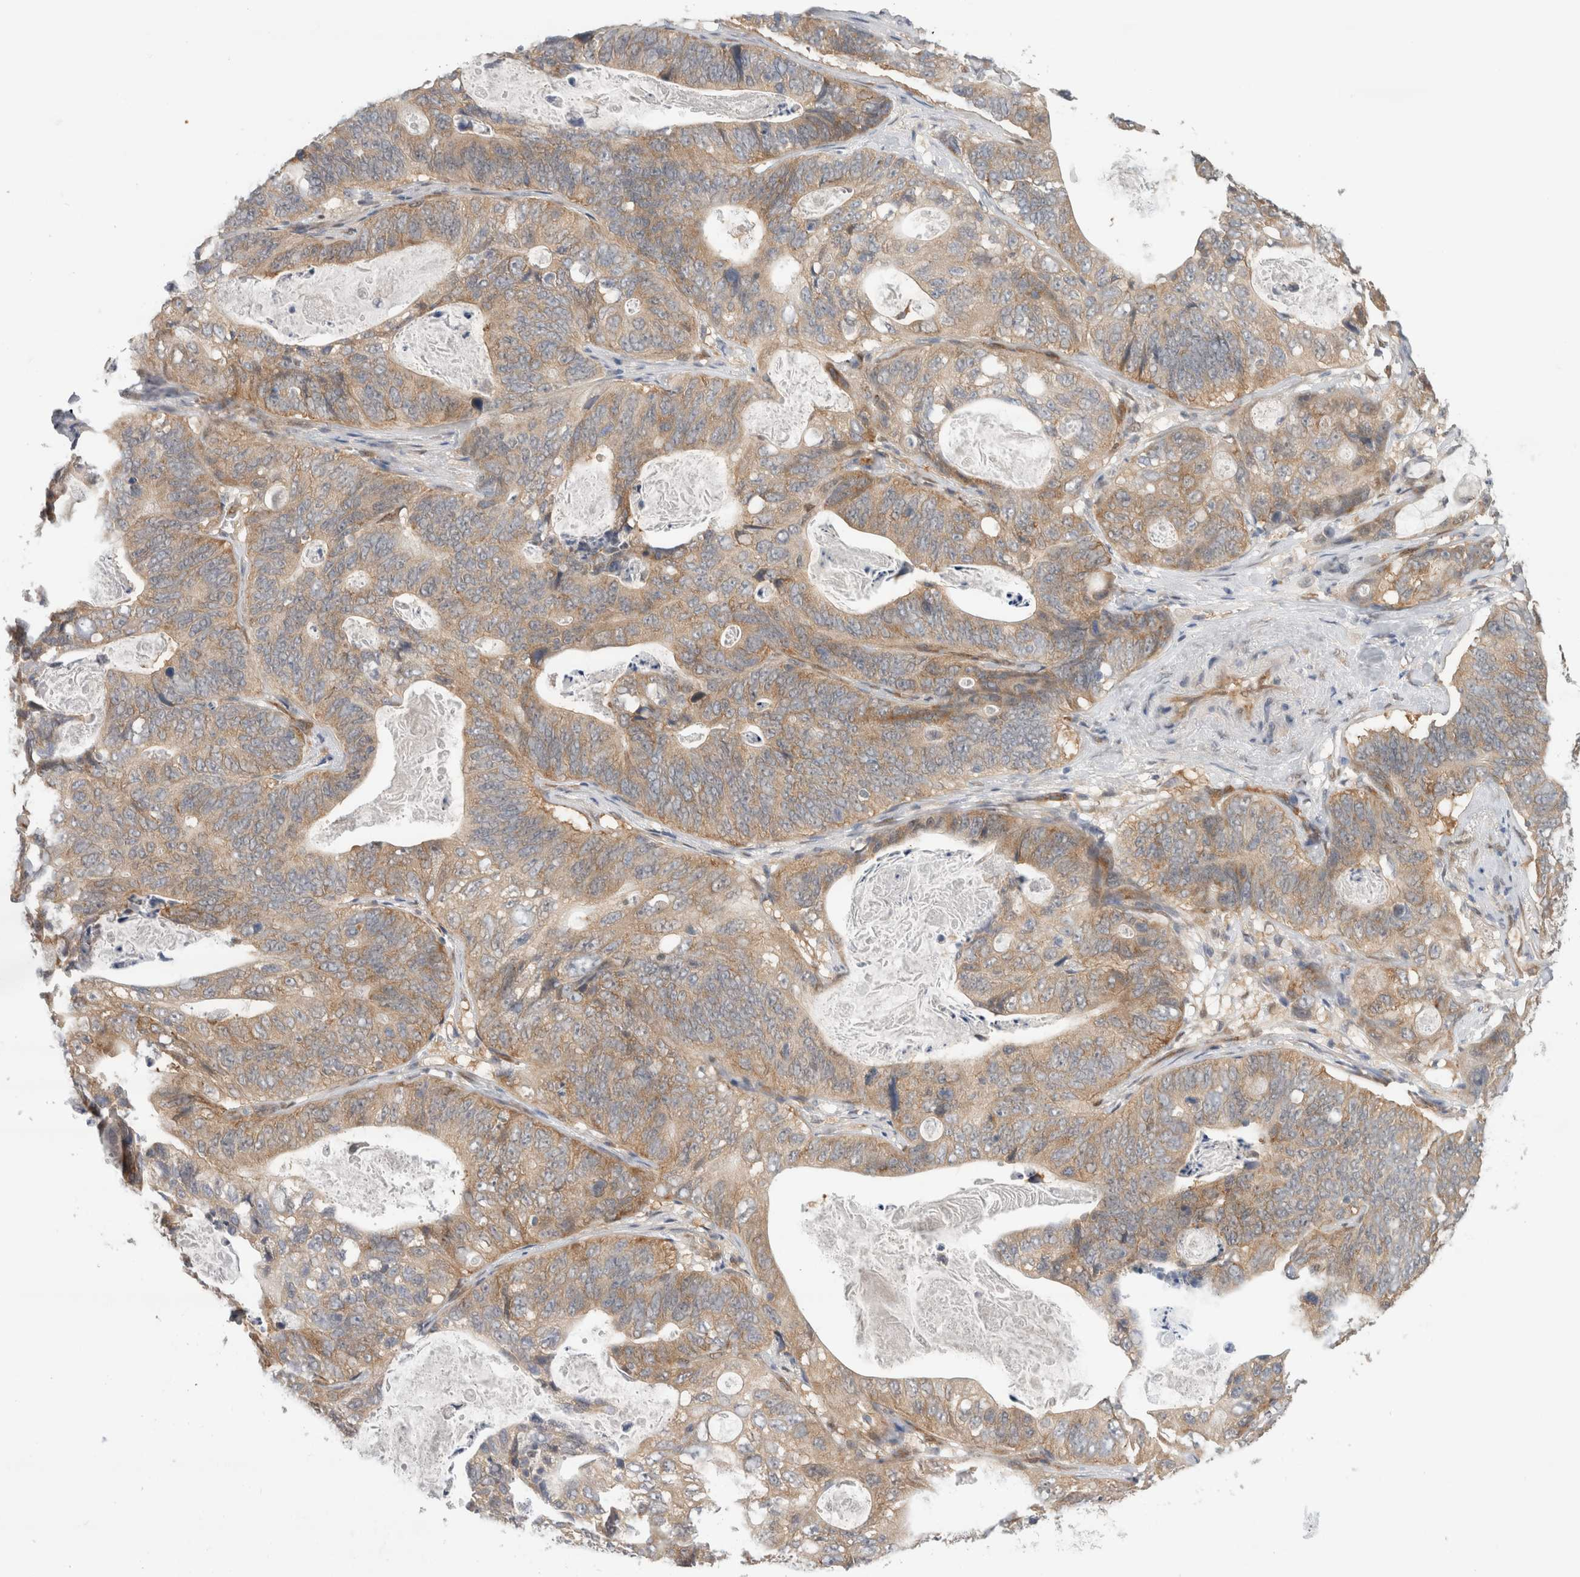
{"staining": {"intensity": "moderate", "quantity": ">75%", "location": "cytoplasmic/membranous"}, "tissue": "stomach cancer", "cell_type": "Tumor cells", "image_type": "cancer", "snomed": [{"axis": "morphology", "description": "Normal tissue, NOS"}, {"axis": "morphology", "description": "Adenocarcinoma, NOS"}, {"axis": "topography", "description": "Stomach"}], "caption": "Human stomach adenocarcinoma stained for a protein (brown) reveals moderate cytoplasmic/membranous positive expression in about >75% of tumor cells.", "gene": "EIF4G3", "patient": {"sex": "female", "age": 89}}